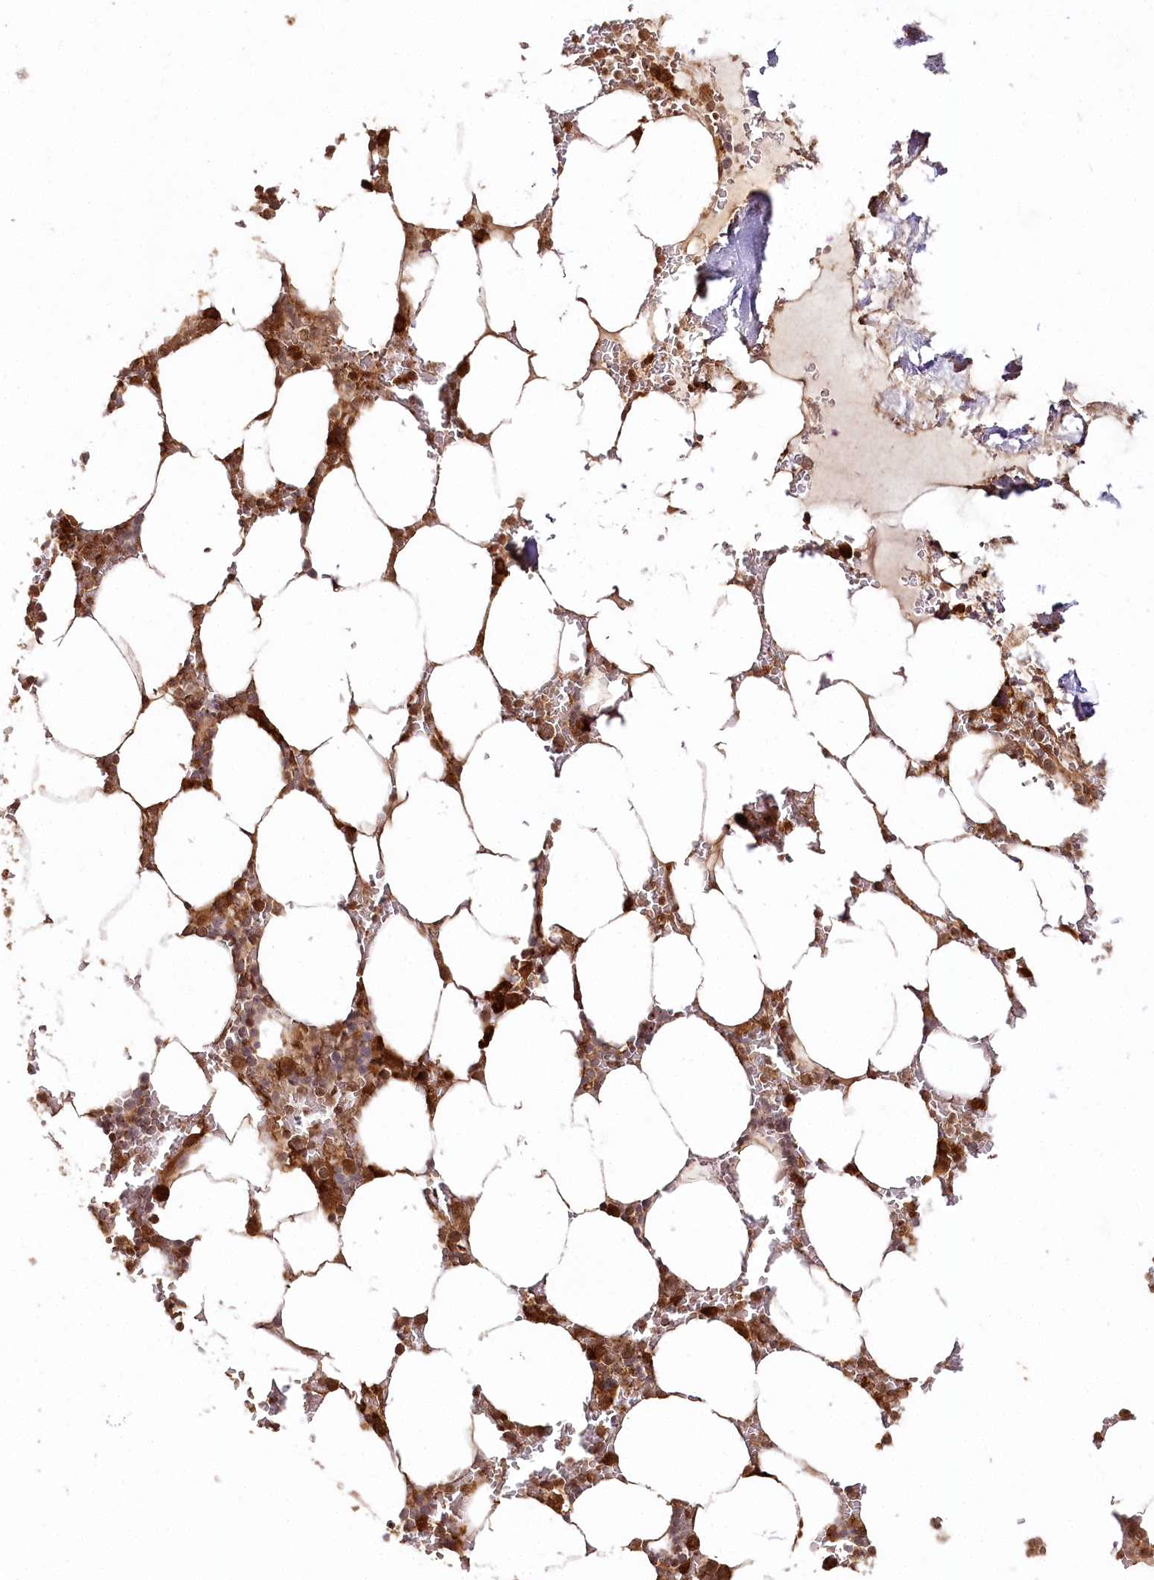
{"staining": {"intensity": "strong", "quantity": ">75%", "location": "cytoplasmic/membranous,nuclear"}, "tissue": "bone marrow", "cell_type": "Hematopoietic cells", "image_type": "normal", "snomed": [{"axis": "morphology", "description": "Normal tissue, NOS"}, {"axis": "topography", "description": "Bone marrow"}], "caption": "Protein expression analysis of unremarkable human bone marrow reveals strong cytoplasmic/membranous,nuclear positivity in about >75% of hematopoietic cells.", "gene": "ULK2", "patient": {"sex": "male", "age": 70}}